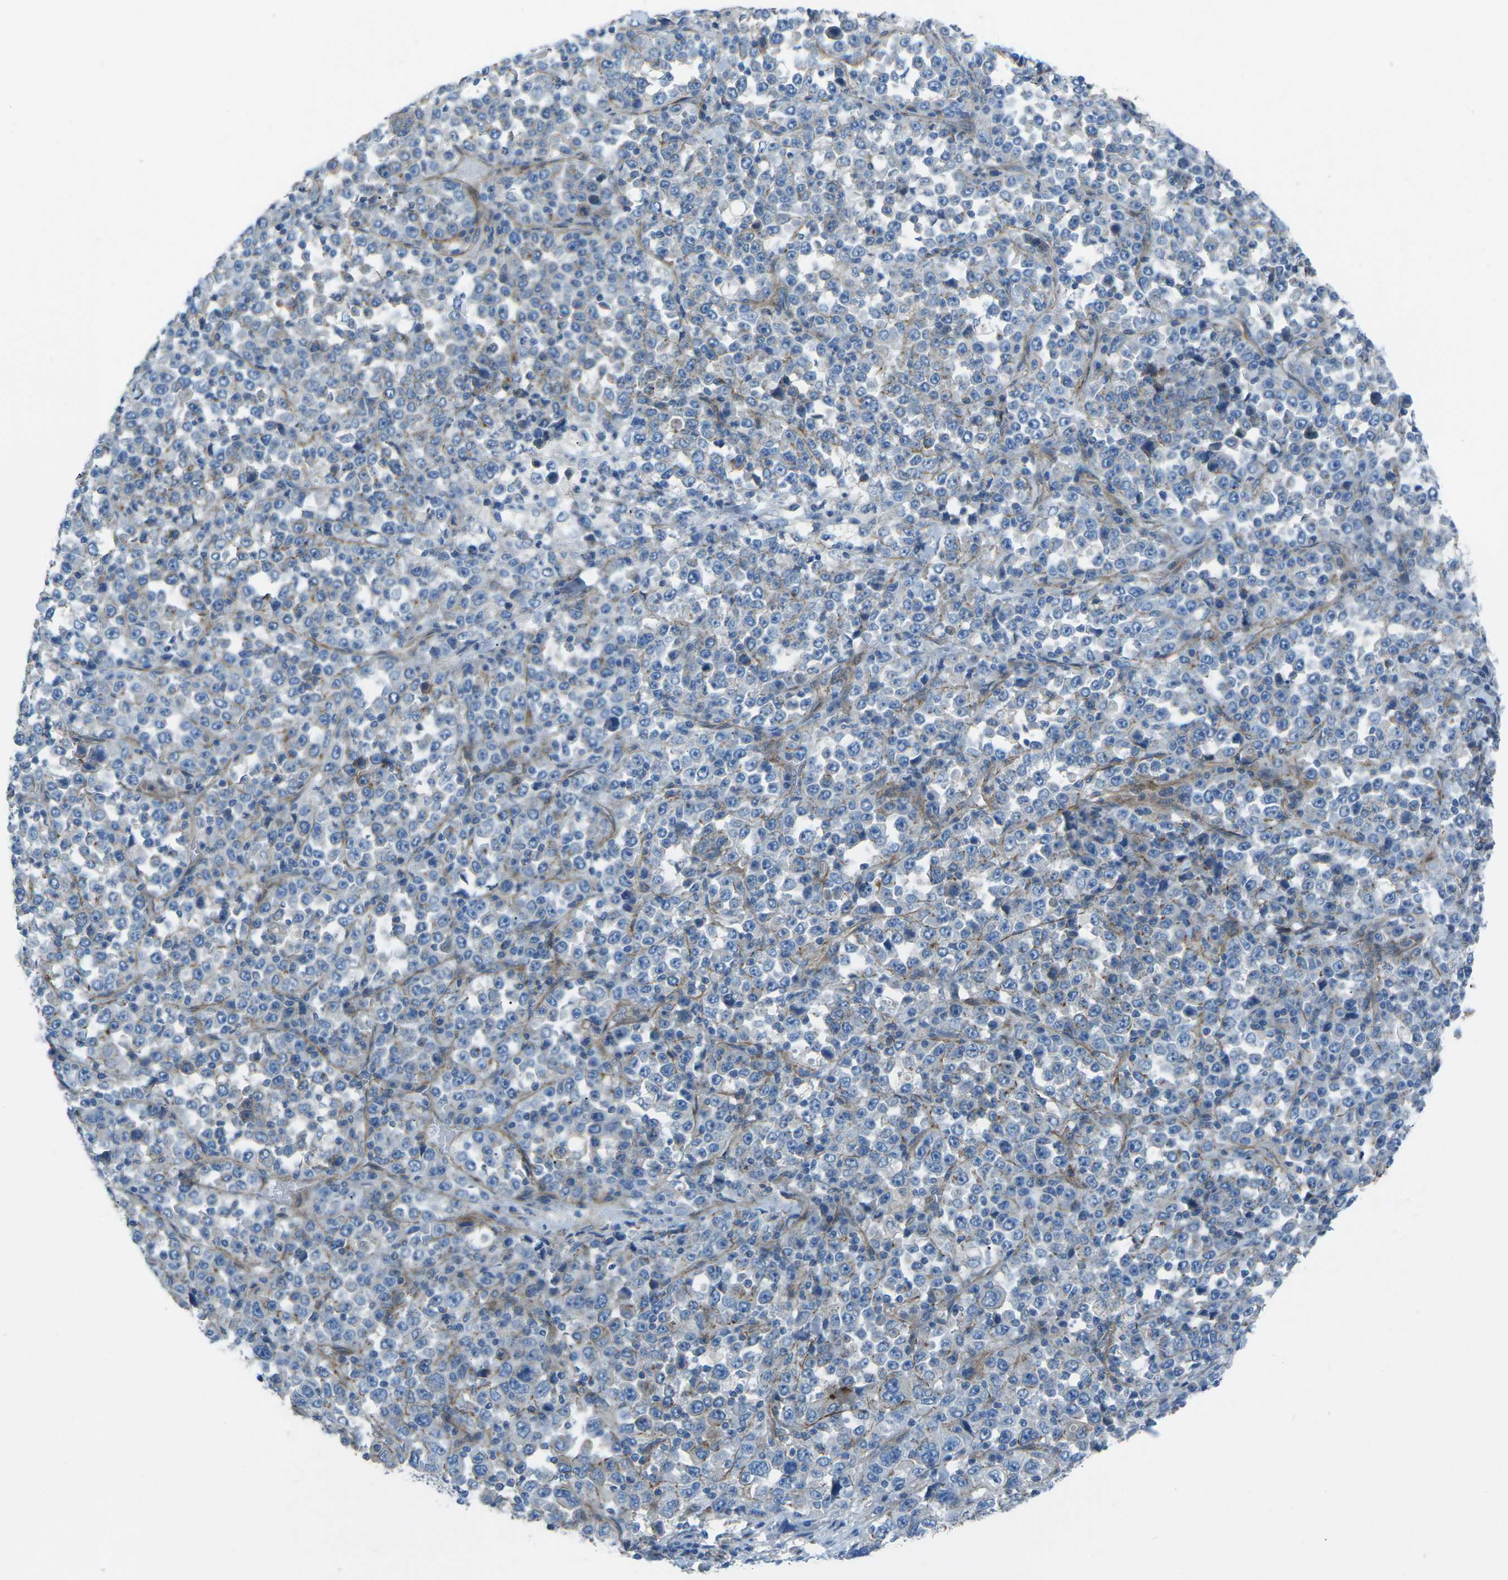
{"staining": {"intensity": "negative", "quantity": "none", "location": "none"}, "tissue": "stomach cancer", "cell_type": "Tumor cells", "image_type": "cancer", "snomed": [{"axis": "morphology", "description": "Normal tissue, NOS"}, {"axis": "morphology", "description": "Adenocarcinoma, NOS"}, {"axis": "topography", "description": "Stomach, upper"}, {"axis": "topography", "description": "Stomach"}], "caption": "IHC photomicrograph of neoplastic tissue: human stomach cancer (adenocarcinoma) stained with DAB displays no significant protein expression in tumor cells.", "gene": "UTRN", "patient": {"sex": "male", "age": 59}}